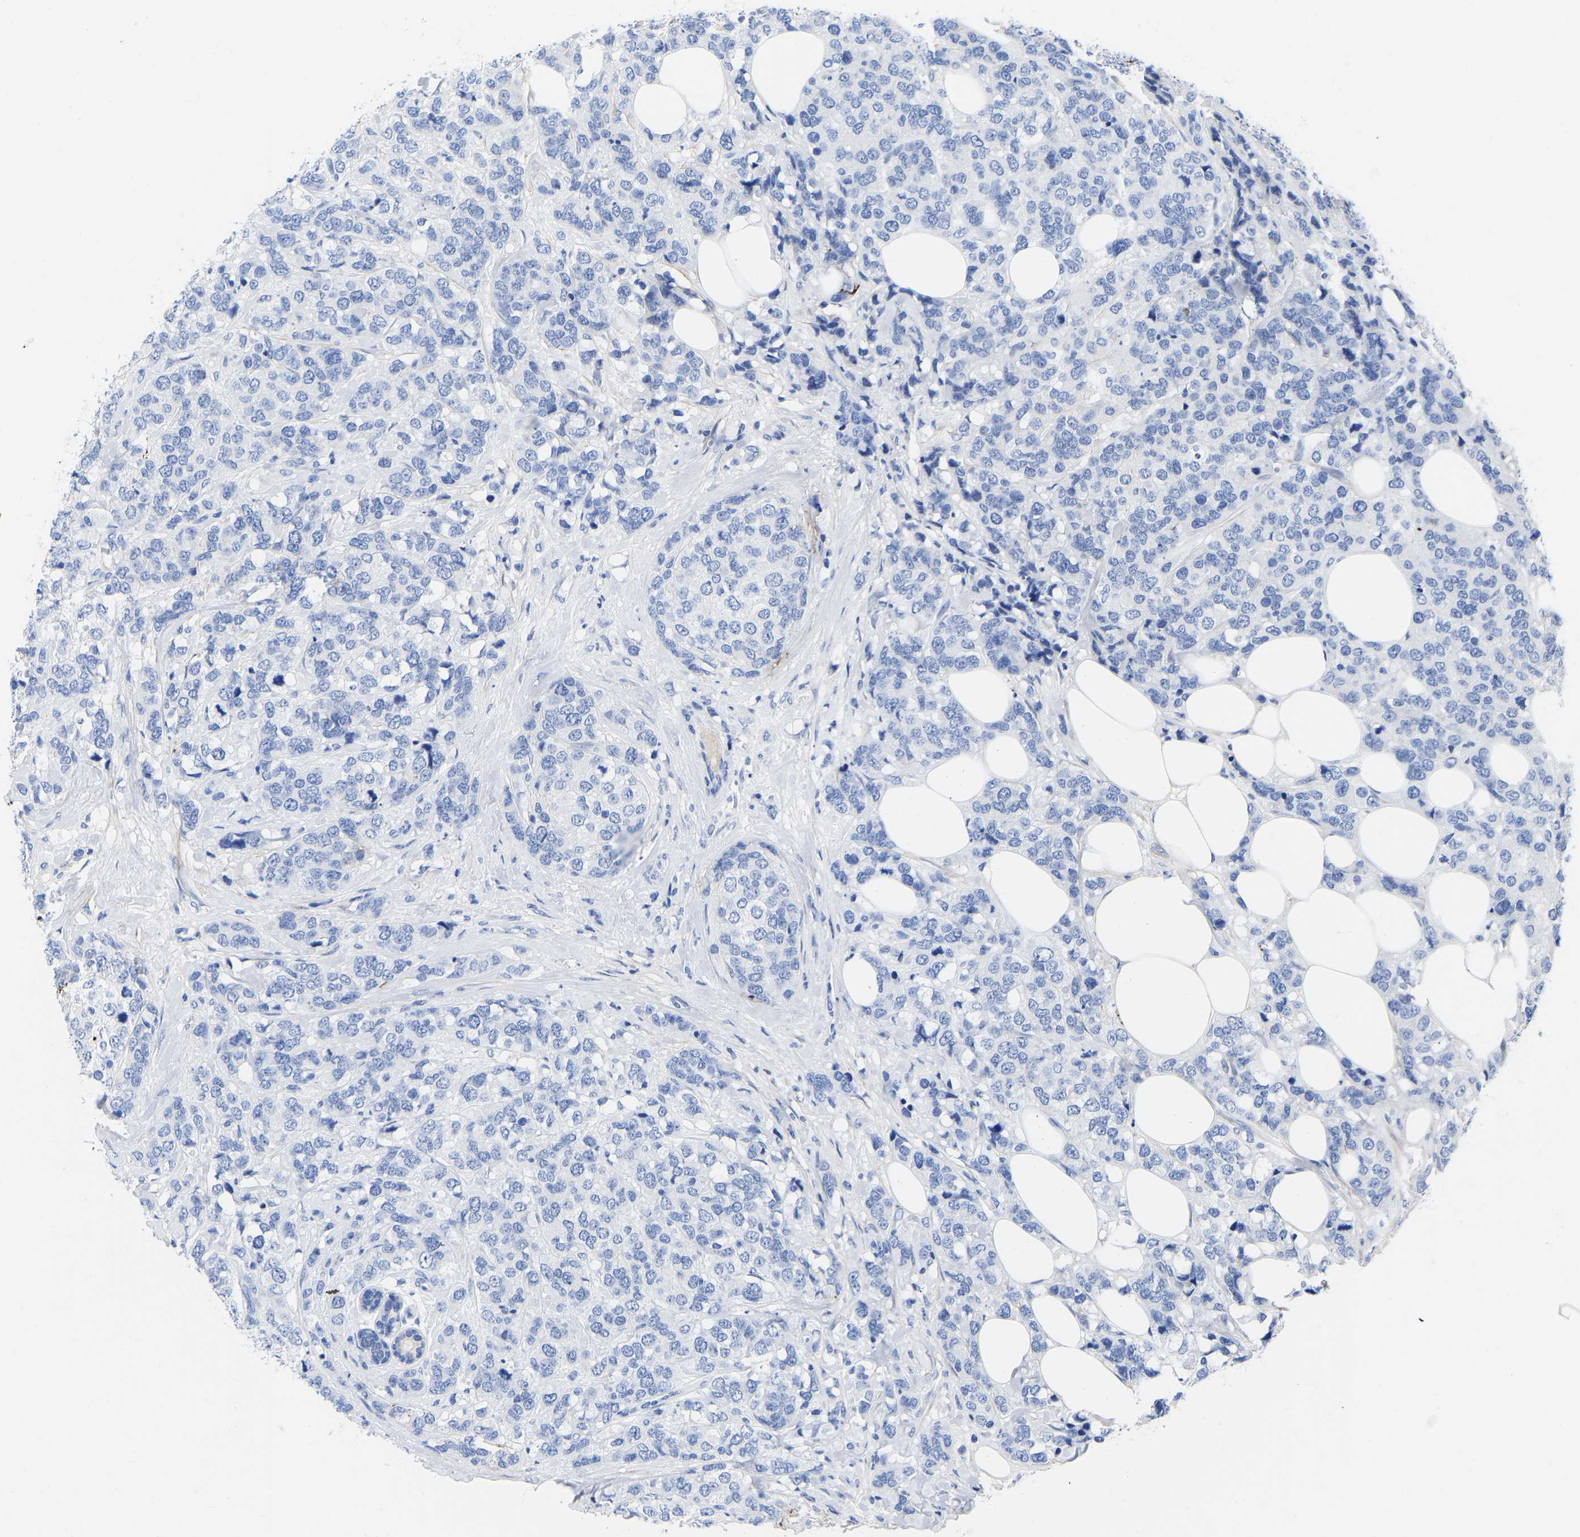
{"staining": {"intensity": "negative", "quantity": "none", "location": "none"}, "tissue": "breast cancer", "cell_type": "Tumor cells", "image_type": "cancer", "snomed": [{"axis": "morphology", "description": "Lobular carcinoma"}, {"axis": "topography", "description": "Breast"}], "caption": "The IHC histopathology image has no significant staining in tumor cells of breast cancer tissue.", "gene": "GPA33", "patient": {"sex": "female", "age": 59}}